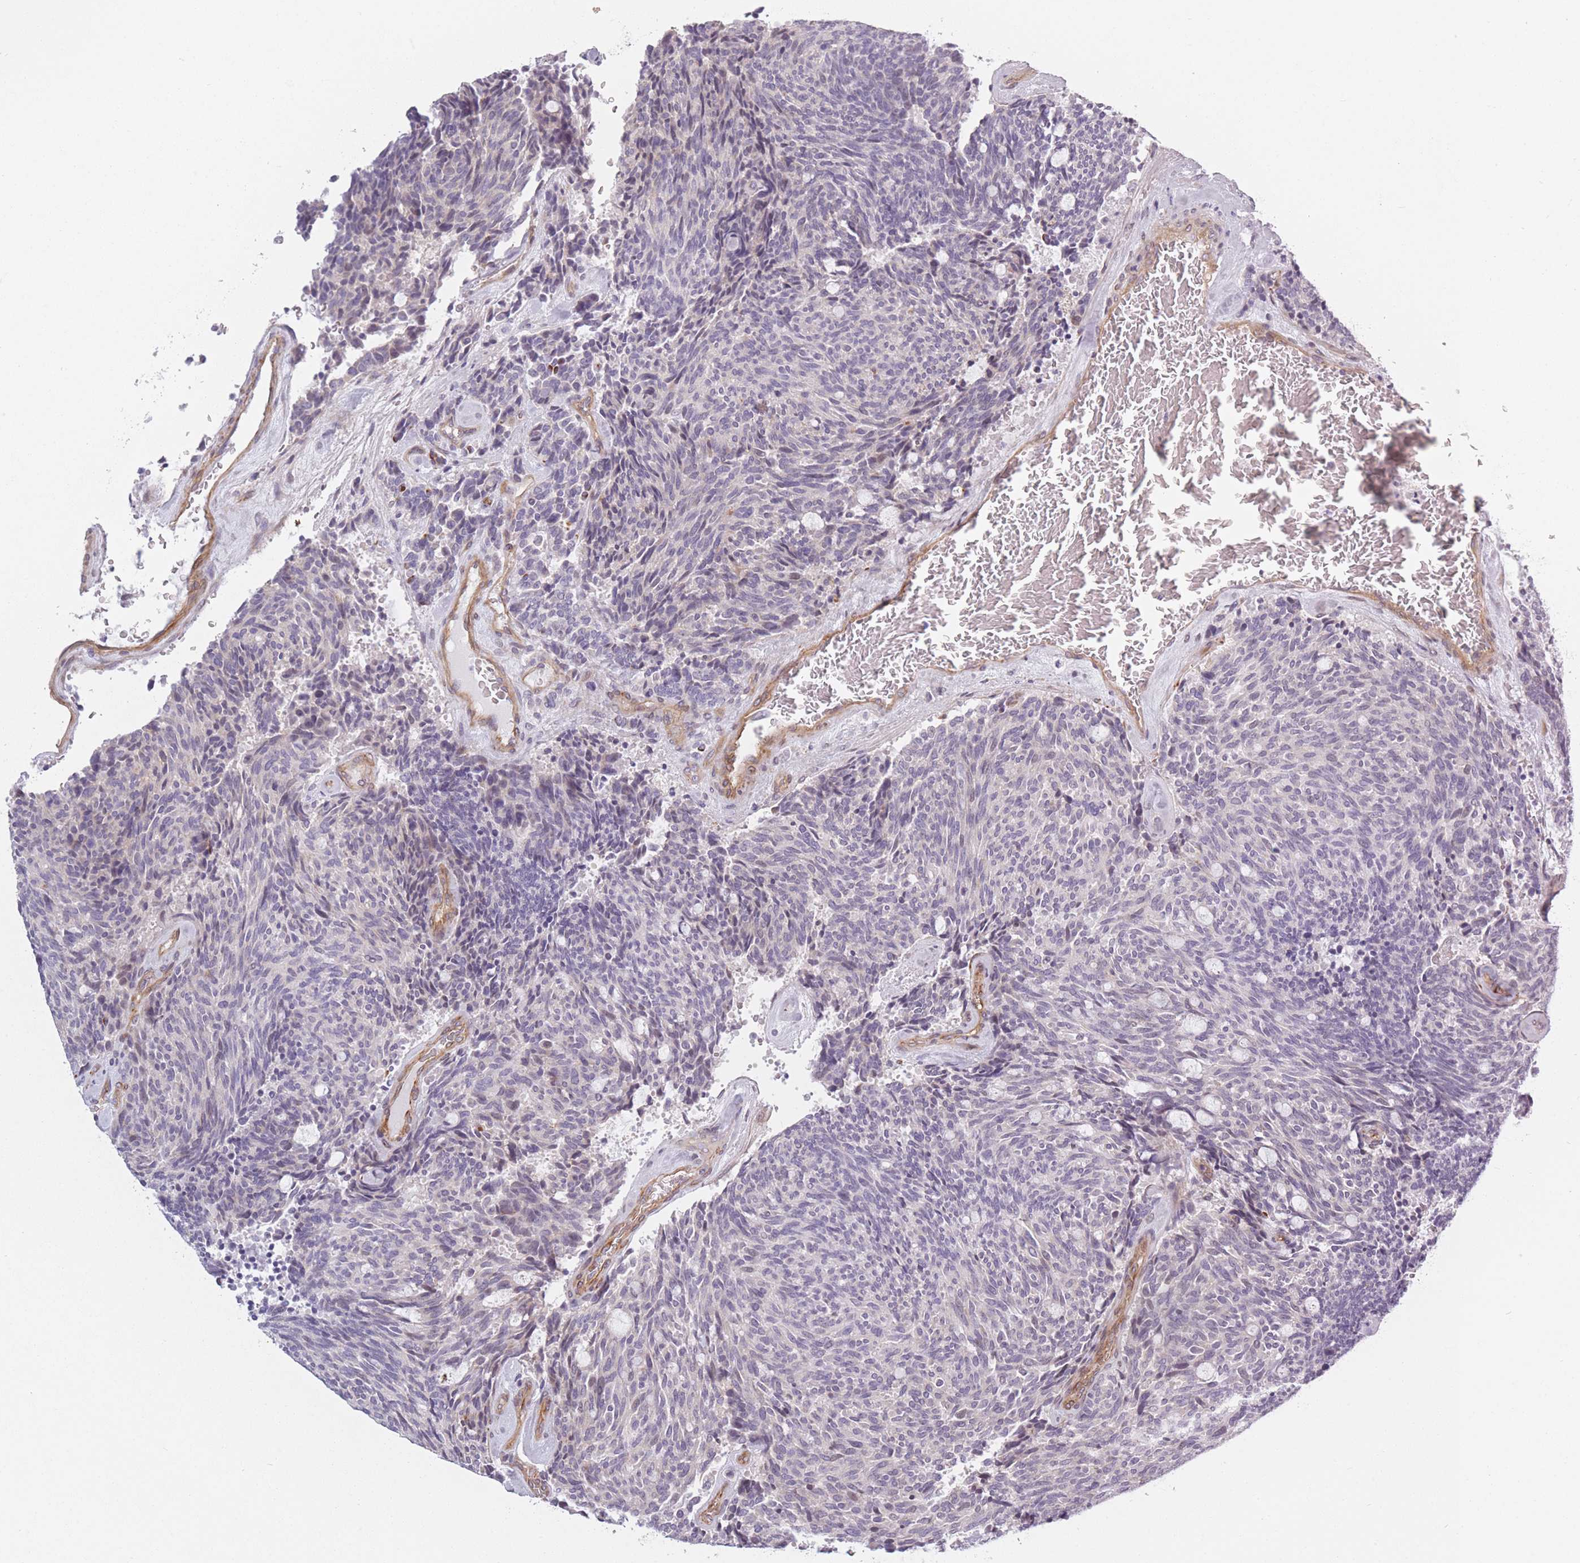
{"staining": {"intensity": "negative", "quantity": "none", "location": "none"}, "tissue": "carcinoid", "cell_type": "Tumor cells", "image_type": "cancer", "snomed": [{"axis": "morphology", "description": "Carcinoid, malignant, NOS"}, {"axis": "topography", "description": "Pancreas"}], "caption": "Immunohistochemical staining of human carcinoid exhibits no significant positivity in tumor cells. (Brightfield microscopy of DAB (3,3'-diaminobenzidine) IHC at high magnification).", "gene": "SLC7A6", "patient": {"sex": "female", "age": 54}}